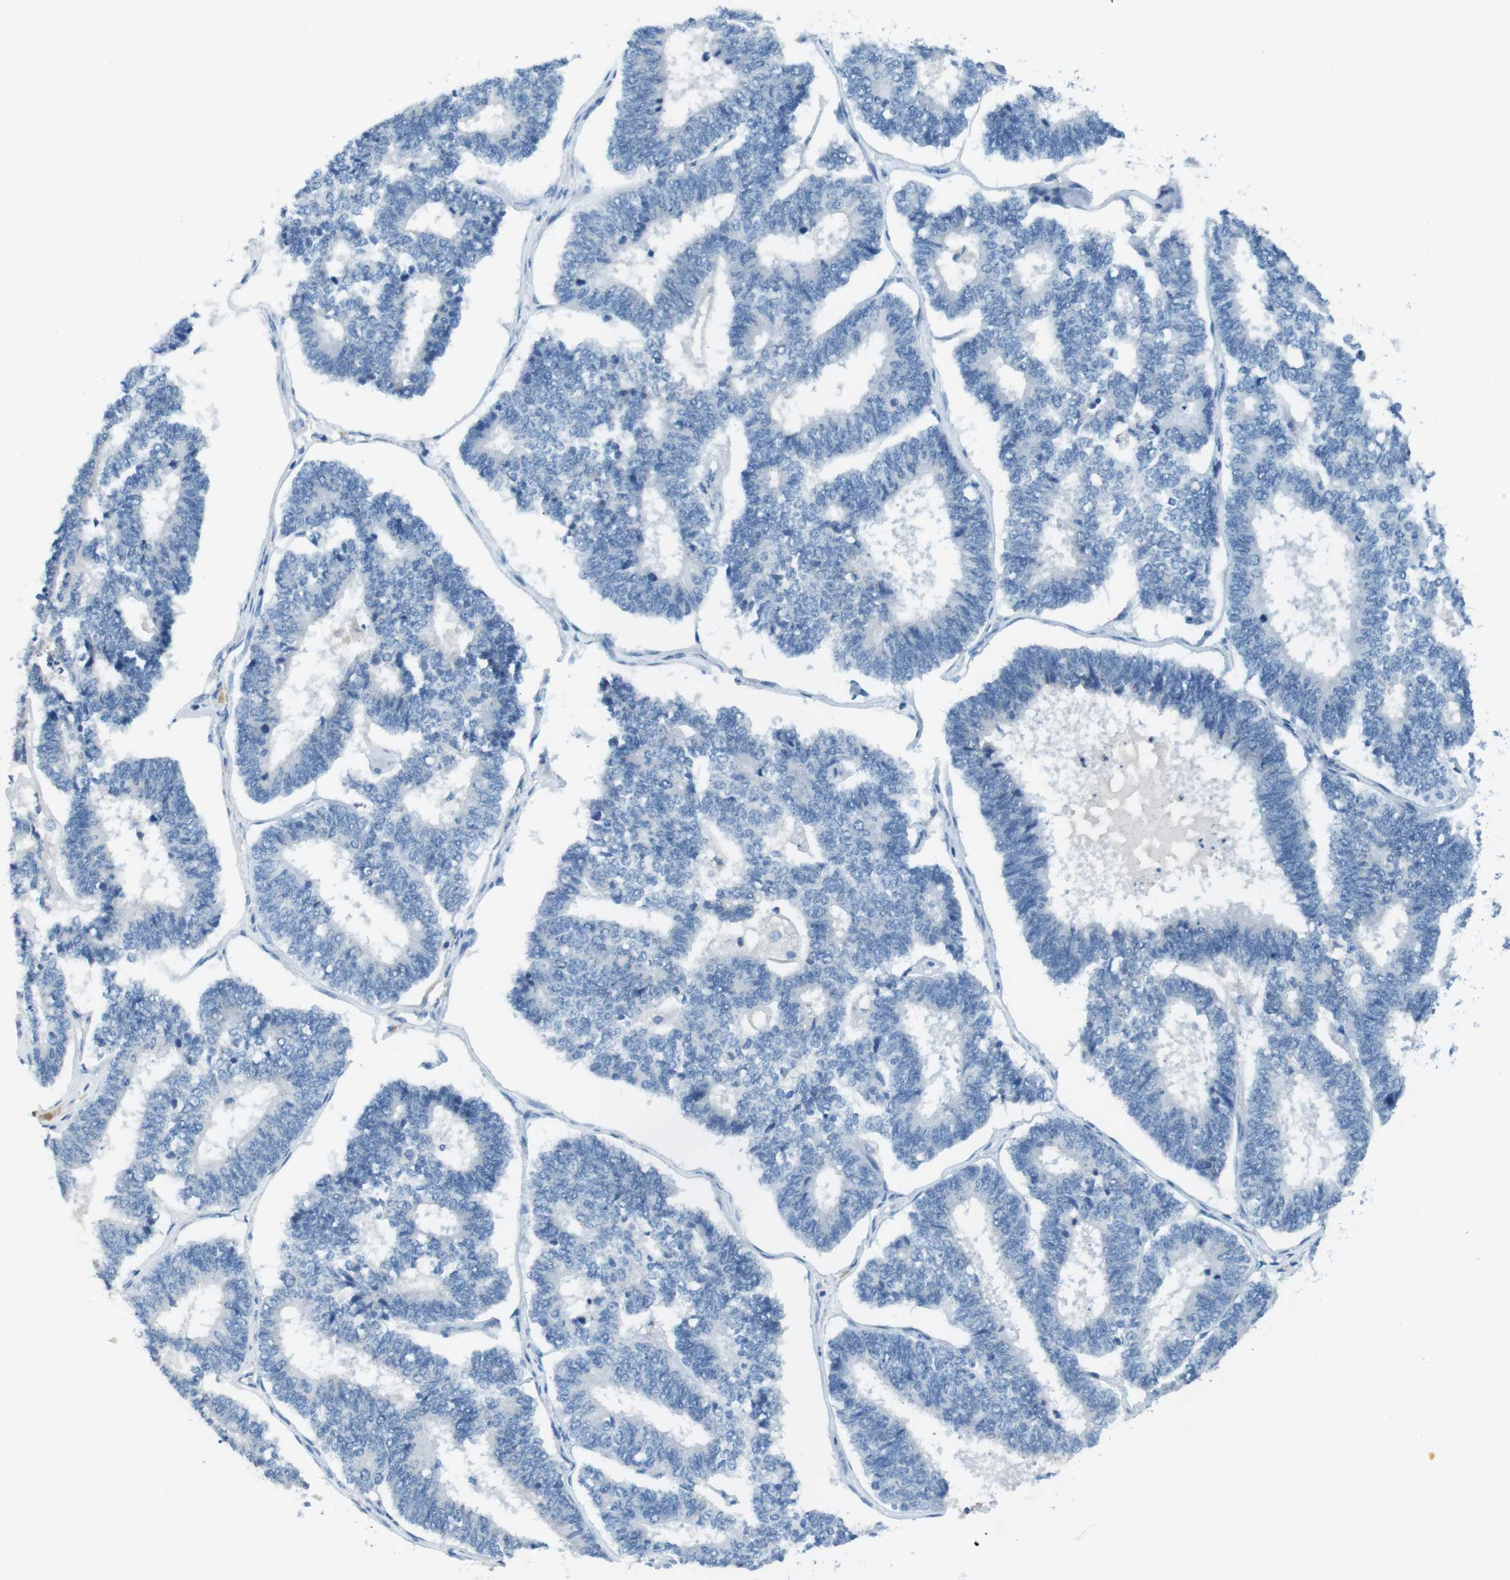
{"staining": {"intensity": "negative", "quantity": "none", "location": "none"}, "tissue": "endometrial cancer", "cell_type": "Tumor cells", "image_type": "cancer", "snomed": [{"axis": "morphology", "description": "Adenocarcinoma, NOS"}, {"axis": "topography", "description": "Endometrium"}], "caption": "DAB immunohistochemical staining of human endometrial cancer exhibits no significant positivity in tumor cells.", "gene": "SLC35A3", "patient": {"sex": "female", "age": 70}}